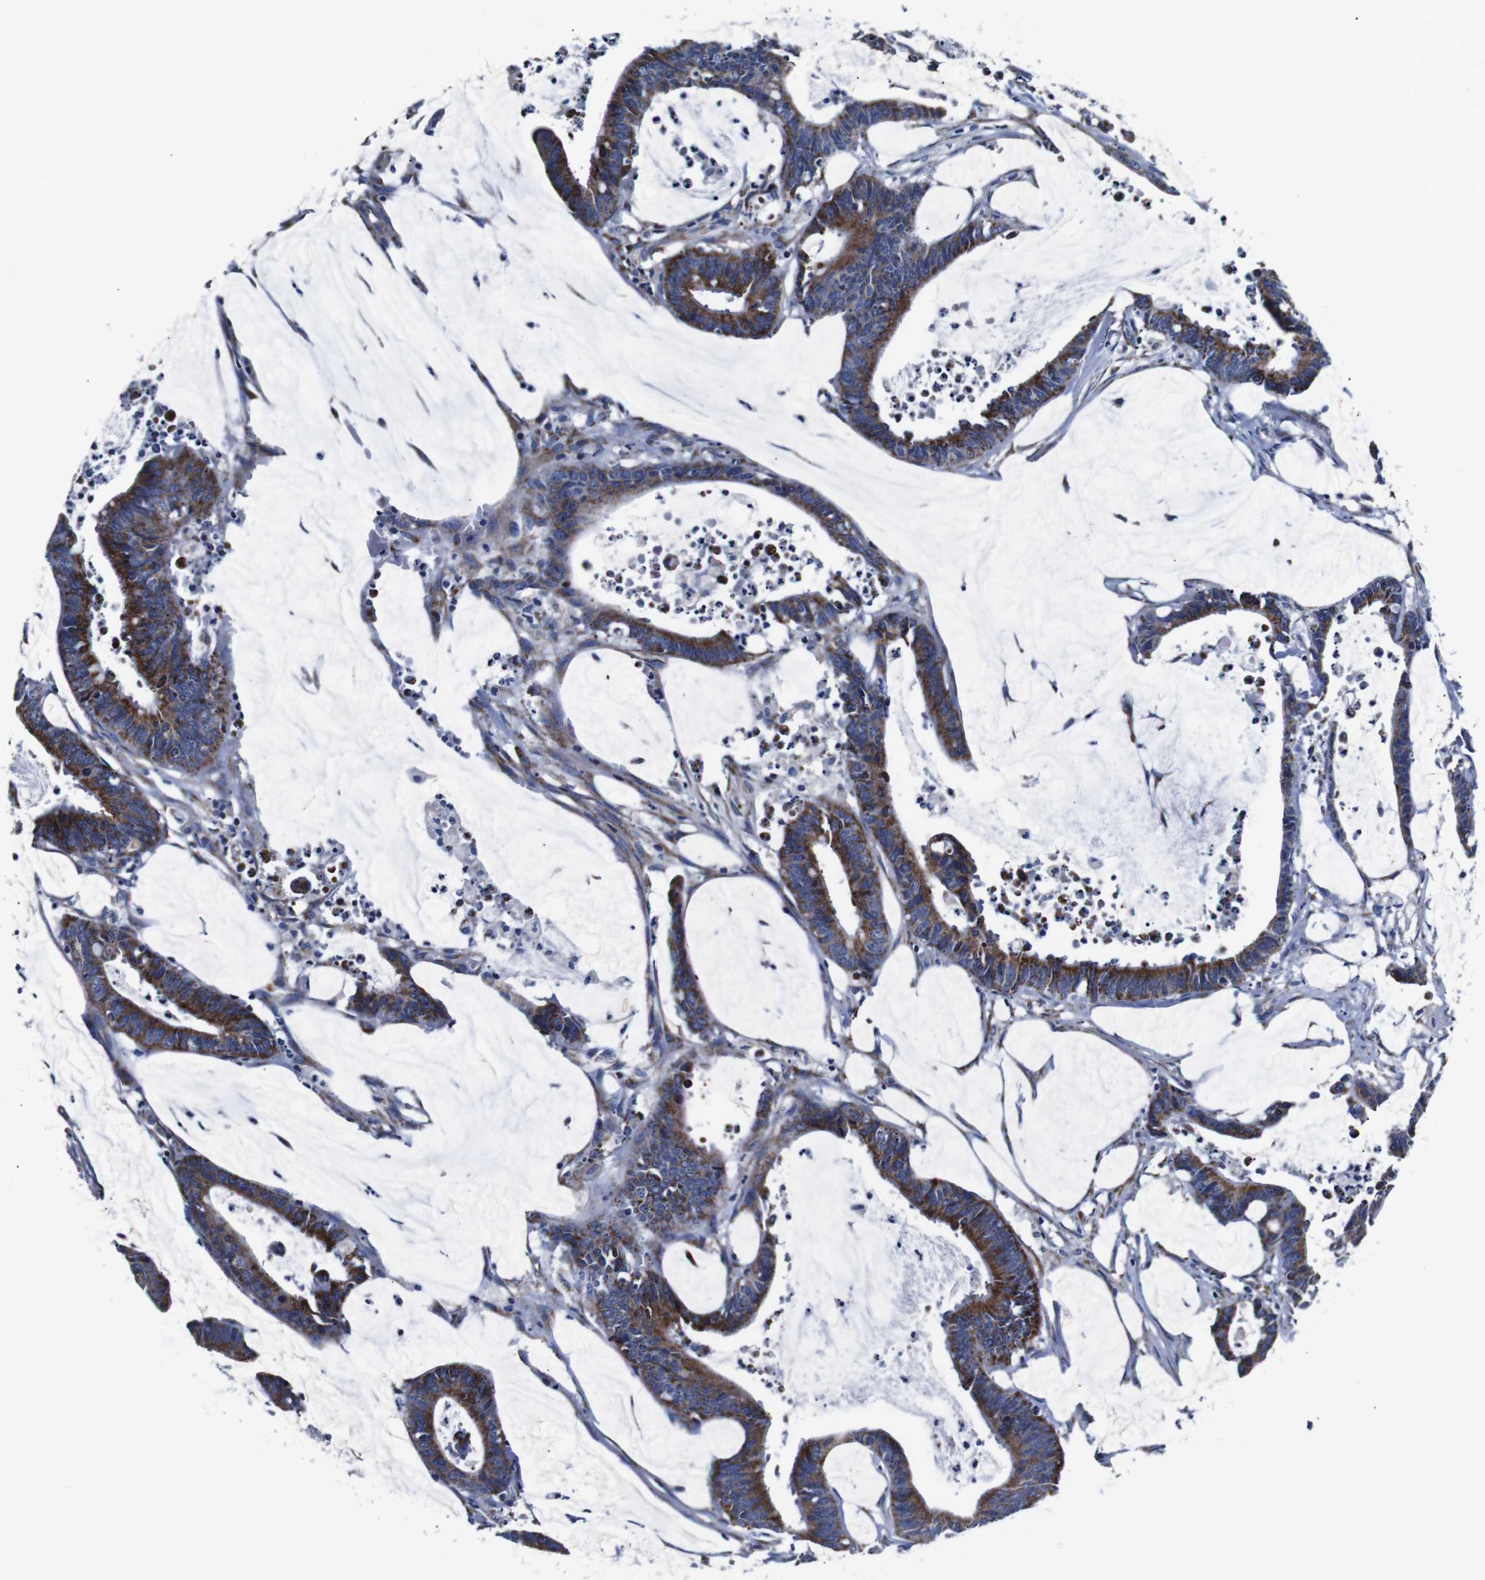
{"staining": {"intensity": "moderate", "quantity": ">75%", "location": "cytoplasmic/membranous"}, "tissue": "colorectal cancer", "cell_type": "Tumor cells", "image_type": "cancer", "snomed": [{"axis": "morphology", "description": "Adenocarcinoma, NOS"}, {"axis": "topography", "description": "Rectum"}], "caption": "Immunohistochemistry (DAB (3,3'-diaminobenzidine)) staining of human colorectal adenocarcinoma reveals moderate cytoplasmic/membranous protein expression in about >75% of tumor cells.", "gene": "FKBP9", "patient": {"sex": "female", "age": 66}}